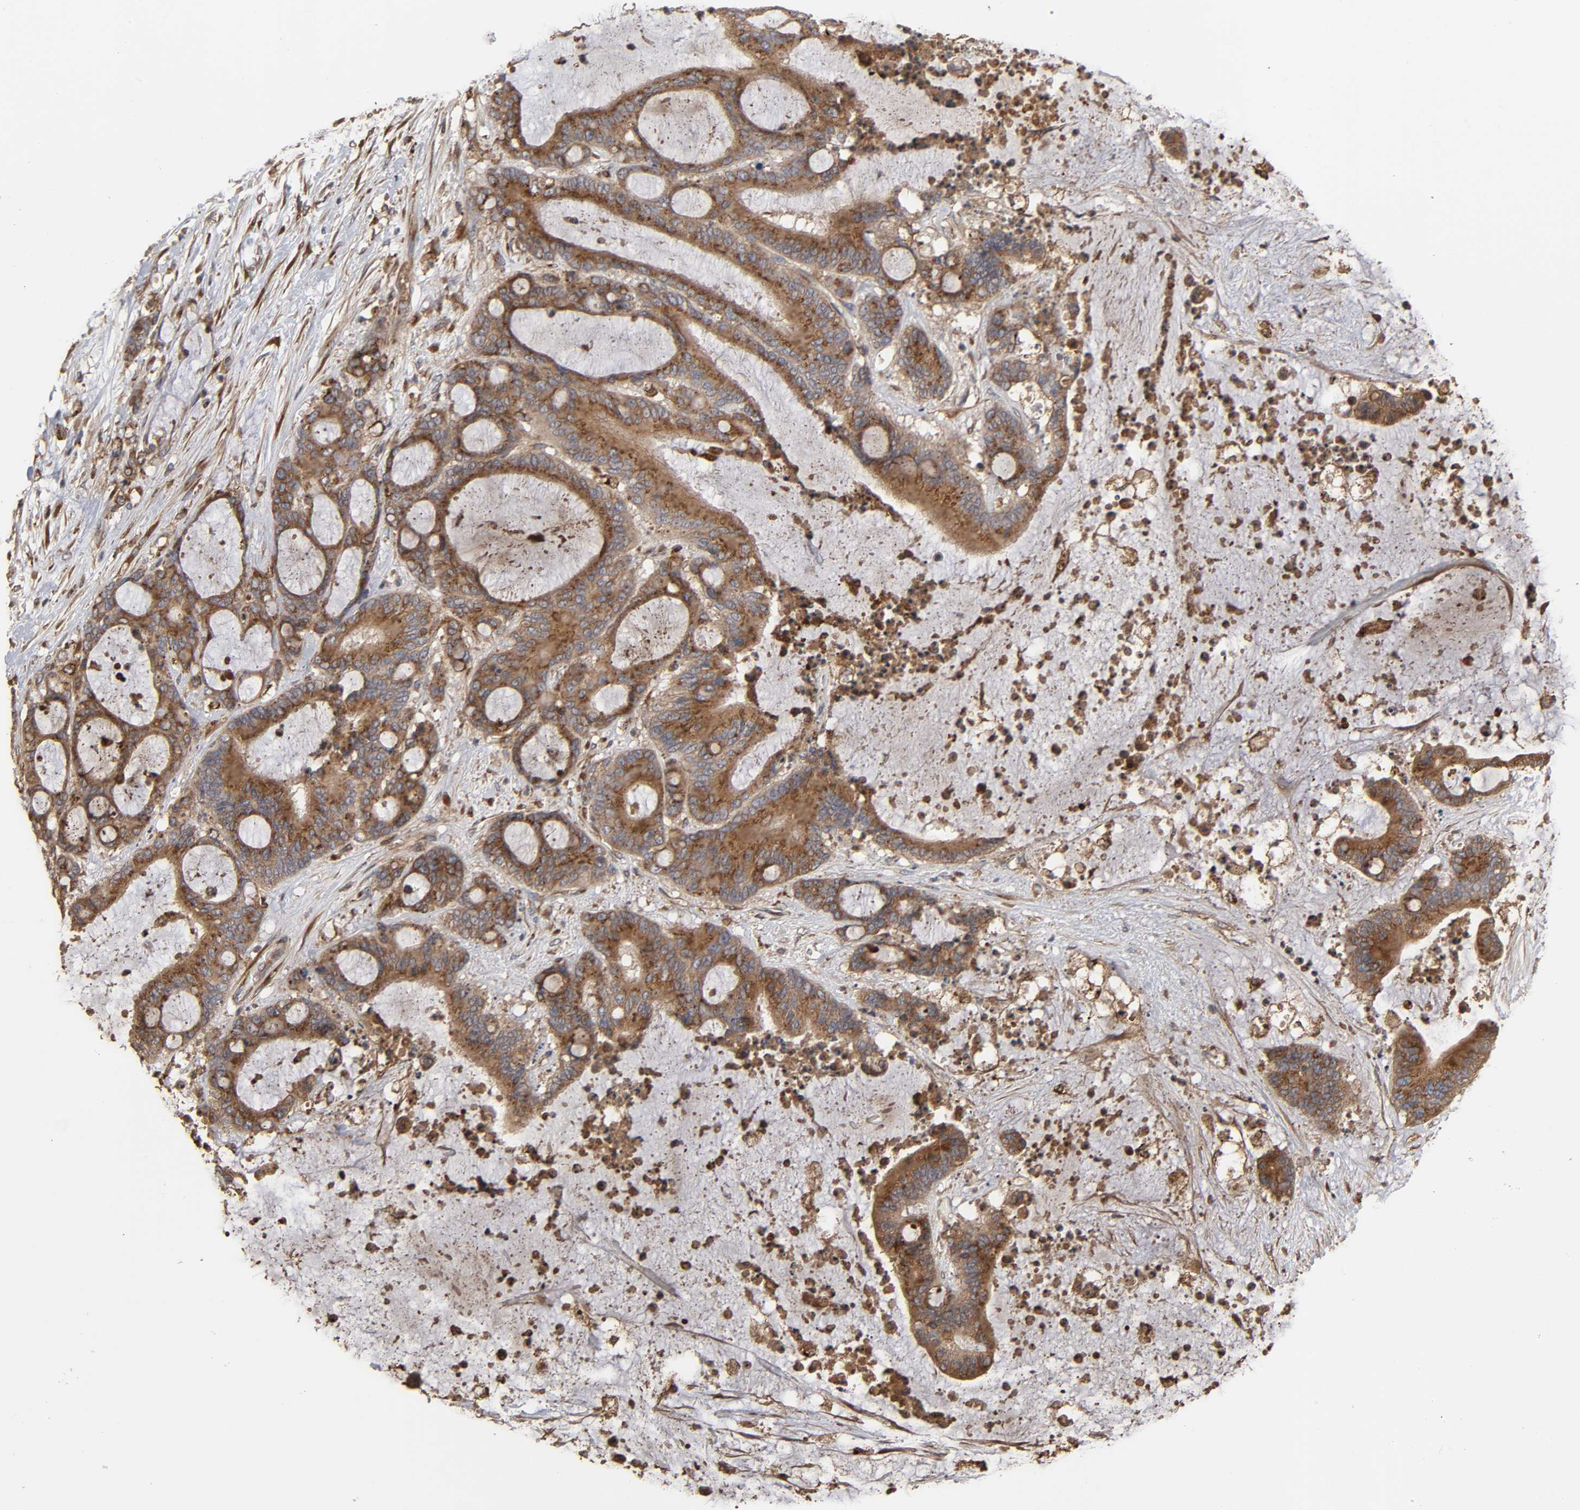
{"staining": {"intensity": "strong", "quantity": ">75%", "location": "cytoplasmic/membranous"}, "tissue": "liver cancer", "cell_type": "Tumor cells", "image_type": "cancer", "snomed": [{"axis": "morphology", "description": "Cholangiocarcinoma"}, {"axis": "topography", "description": "Liver"}], "caption": "IHC of human cholangiocarcinoma (liver) displays high levels of strong cytoplasmic/membranous expression in about >75% of tumor cells.", "gene": "GNPTG", "patient": {"sex": "female", "age": 73}}